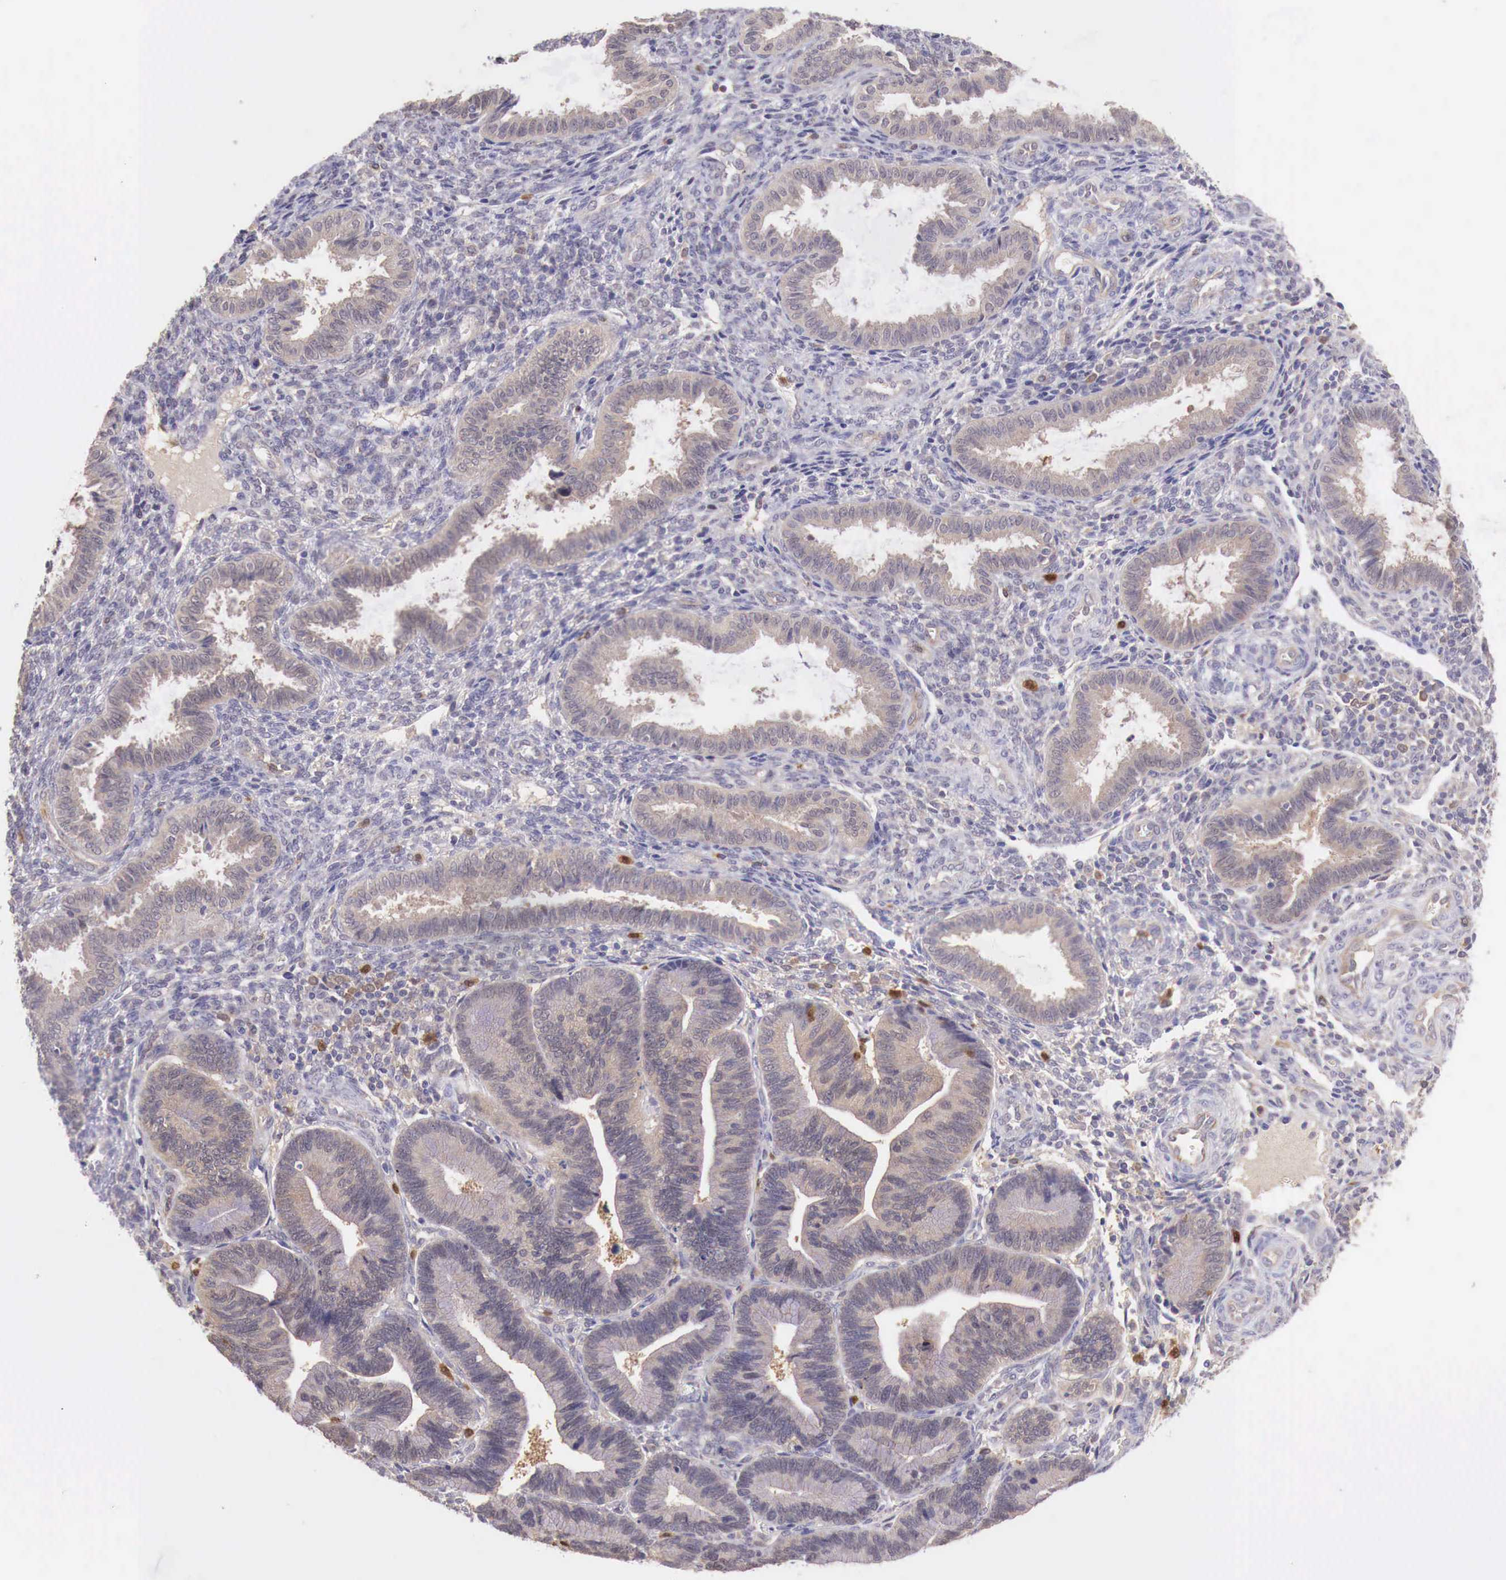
{"staining": {"intensity": "negative", "quantity": "none", "location": "none"}, "tissue": "endometrium", "cell_type": "Cells in endometrial stroma", "image_type": "normal", "snomed": [{"axis": "morphology", "description": "Normal tissue, NOS"}, {"axis": "topography", "description": "Endometrium"}], "caption": "Unremarkable endometrium was stained to show a protein in brown. There is no significant positivity in cells in endometrial stroma. (DAB (3,3'-diaminobenzidine) immunohistochemistry, high magnification).", "gene": "GAB2", "patient": {"sex": "female", "age": 36}}